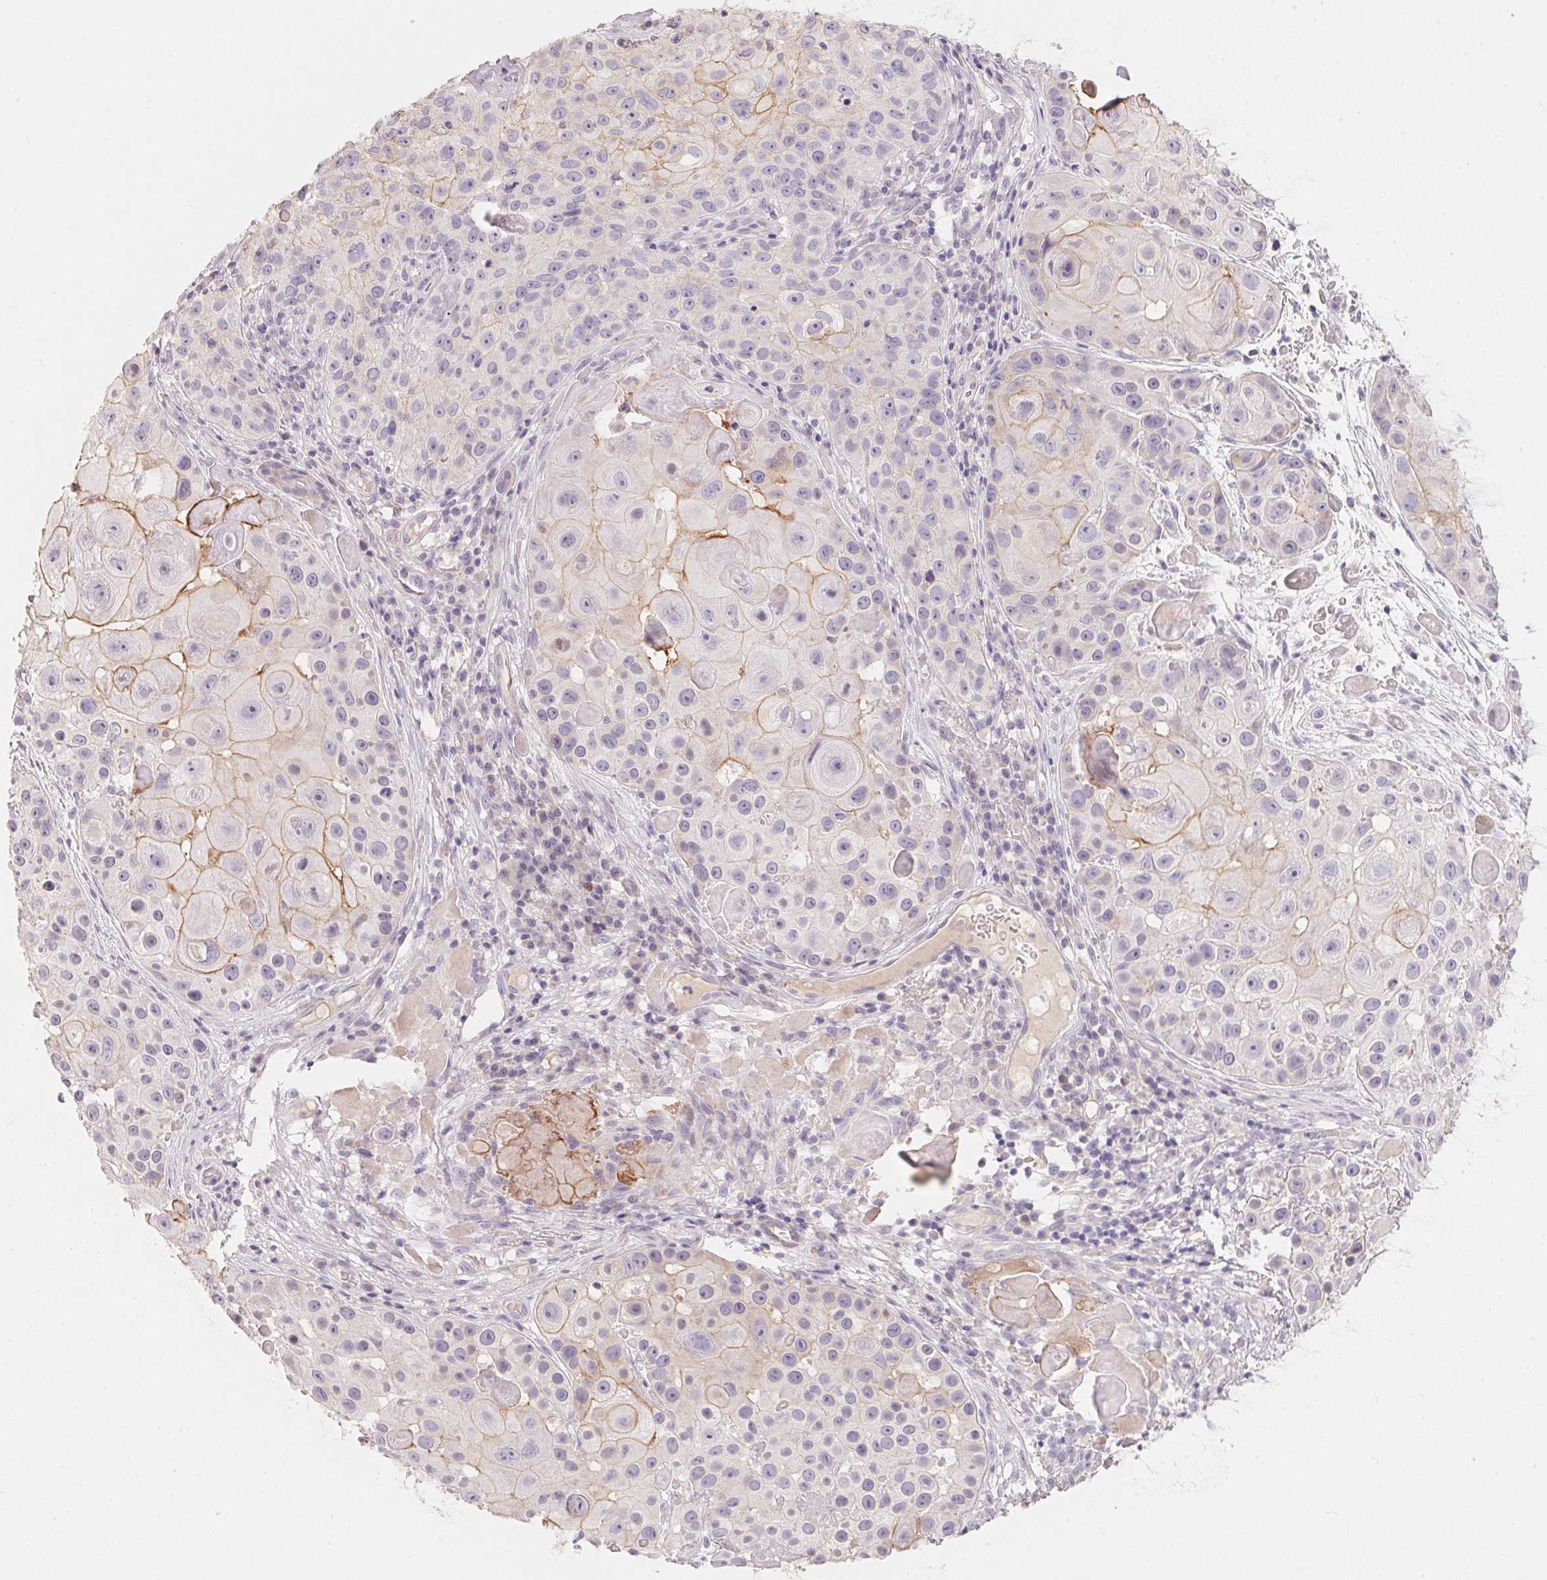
{"staining": {"intensity": "moderate", "quantity": "<25%", "location": "cytoplasmic/membranous"}, "tissue": "skin cancer", "cell_type": "Tumor cells", "image_type": "cancer", "snomed": [{"axis": "morphology", "description": "Squamous cell carcinoma, NOS"}, {"axis": "topography", "description": "Skin"}], "caption": "Immunohistochemistry (IHC) photomicrograph of human skin cancer stained for a protein (brown), which demonstrates low levels of moderate cytoplasmic/membranous staining in approximately <25% of tumor cells.", "gene": "TP53AIP1", "patient": {"sex": "male", "age": 92}}